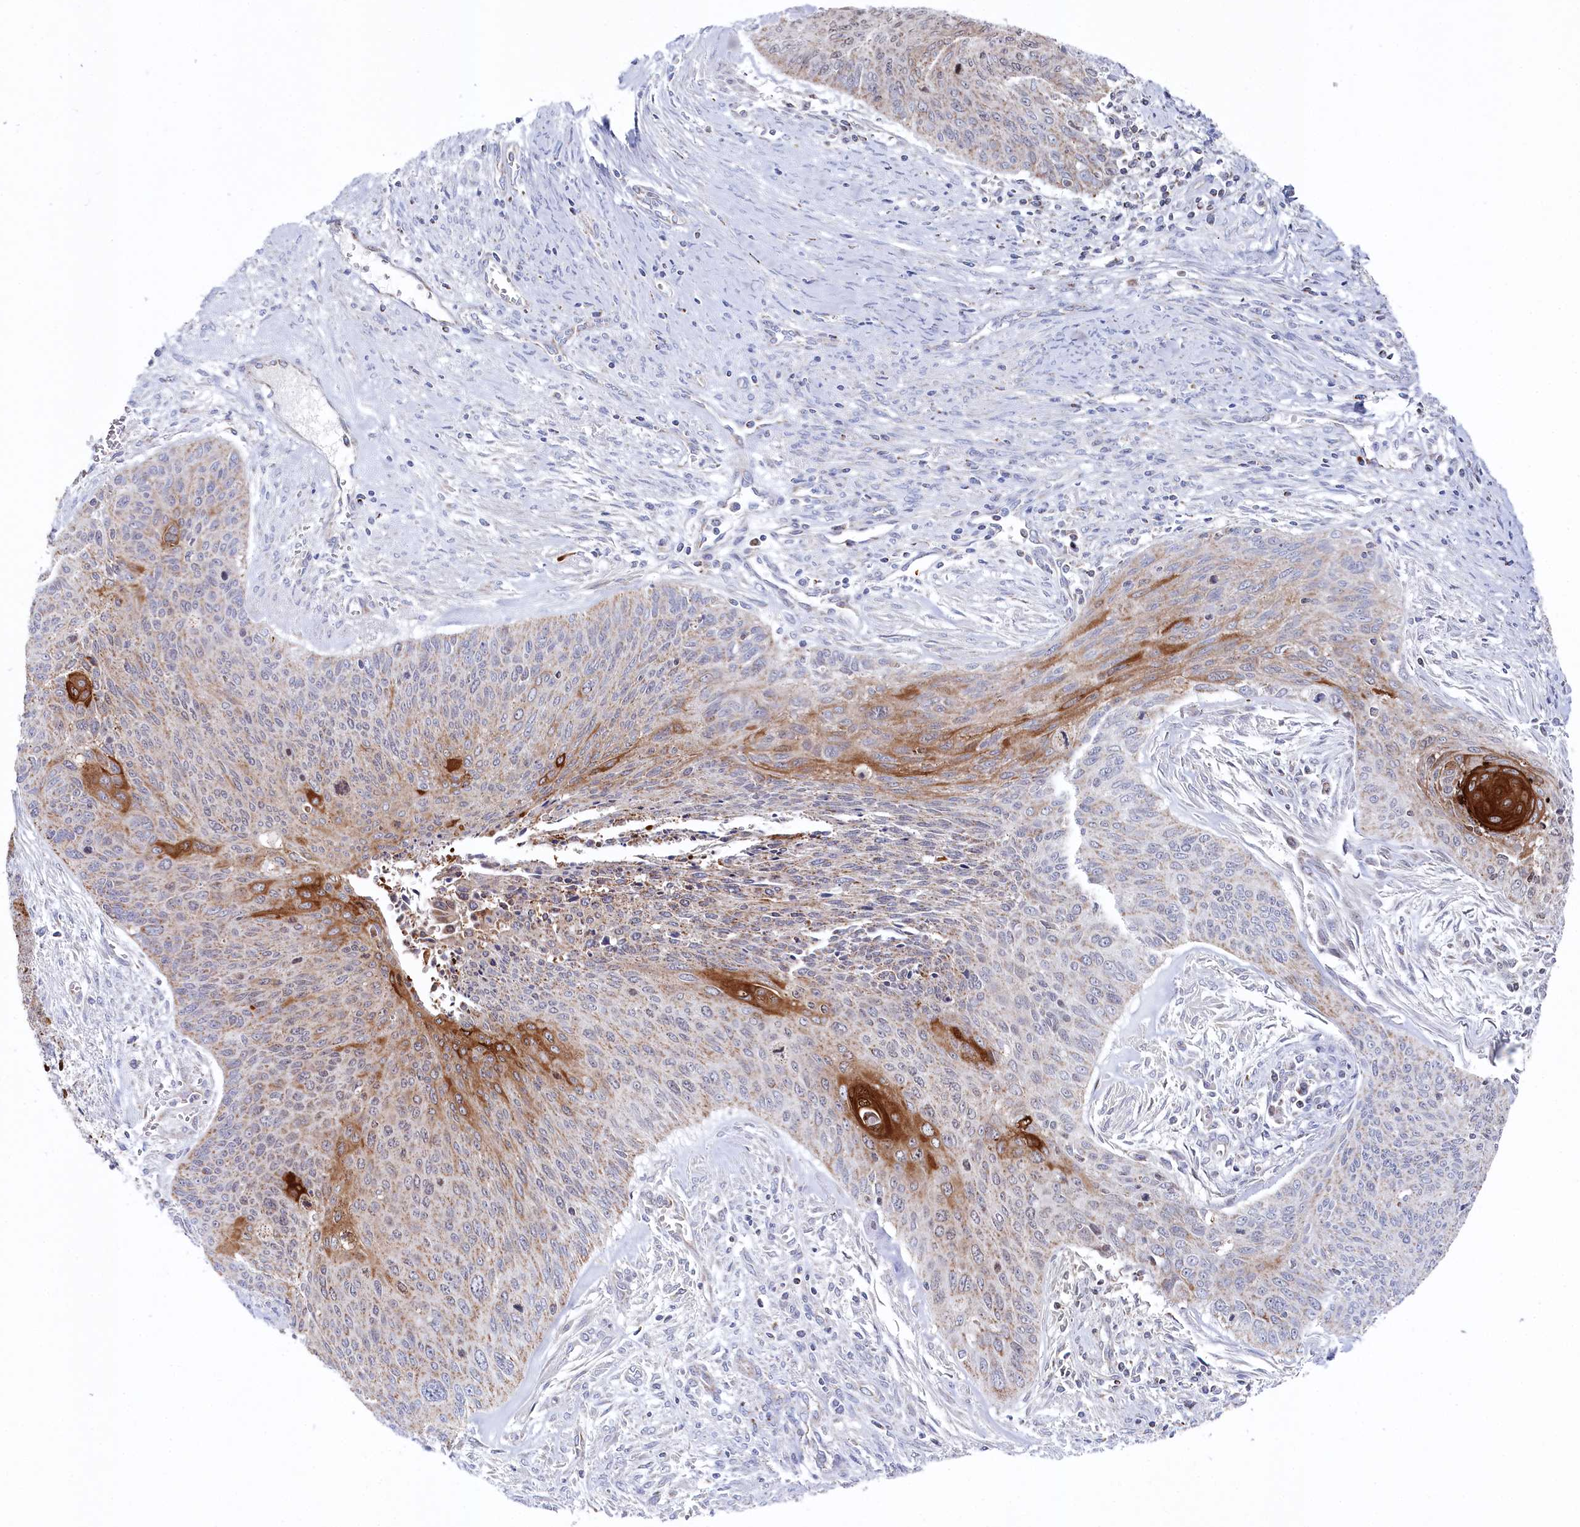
{"staining": {"intensity": "moderate", "quantity": "25%-75%", "location": "cytoplasmic/membranous,nuclear"}, "tissue": "cervical cancer", "cell_type": "Tumor cells", "image_type": "cancer", "snomed": [{"axis": "morphology", "description": "Squamous cell carcinoma, NOS"}, {"axis": "topography", "description": "Cervix"}], "caption": "Moderate cytoplasmic/membranous and nuclear staining for a protein is present in approximately 25%-75% of tumor cells of cervical cancer using IHC.", "gene": "GLS2", "patient": {"sex": "female", "age": 55}}